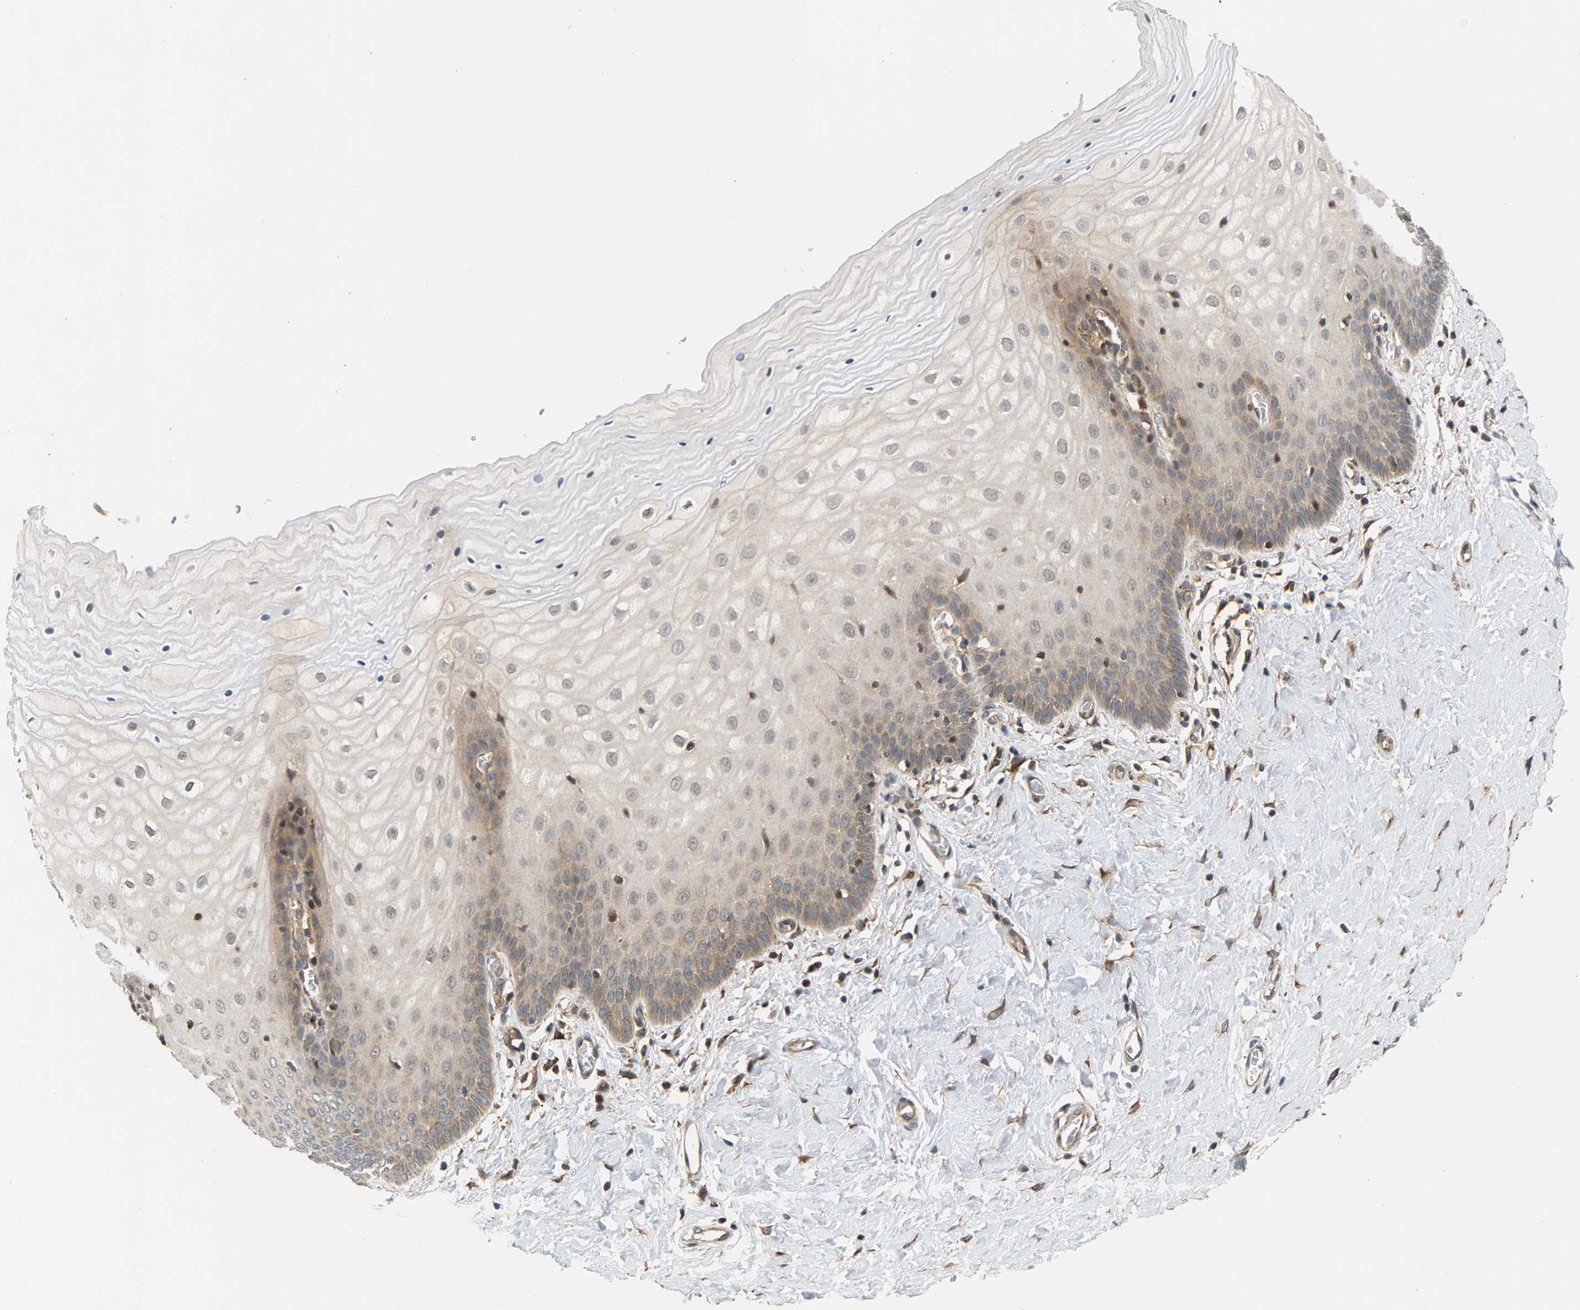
{"staining": {"intensity": "moderate", "quantity": ">75%", "location": "cytoplasmic/membranous"}, "tissue": "cervix", "cell_type": "Glandular cells", "image_type": "normal", "snomed": [{"axis": "morphology", "description": "Normal tissue, NOS"}, {"axis": "topography", "description": "Cervix"}], "caption": "Cervix stained with a brown dye reveals moderate cytoplasmic/membranous positive staining in about >75% of glandular cells.", "gene": "MAP2K5", "patient": {"sex": "female", "age": 55}}